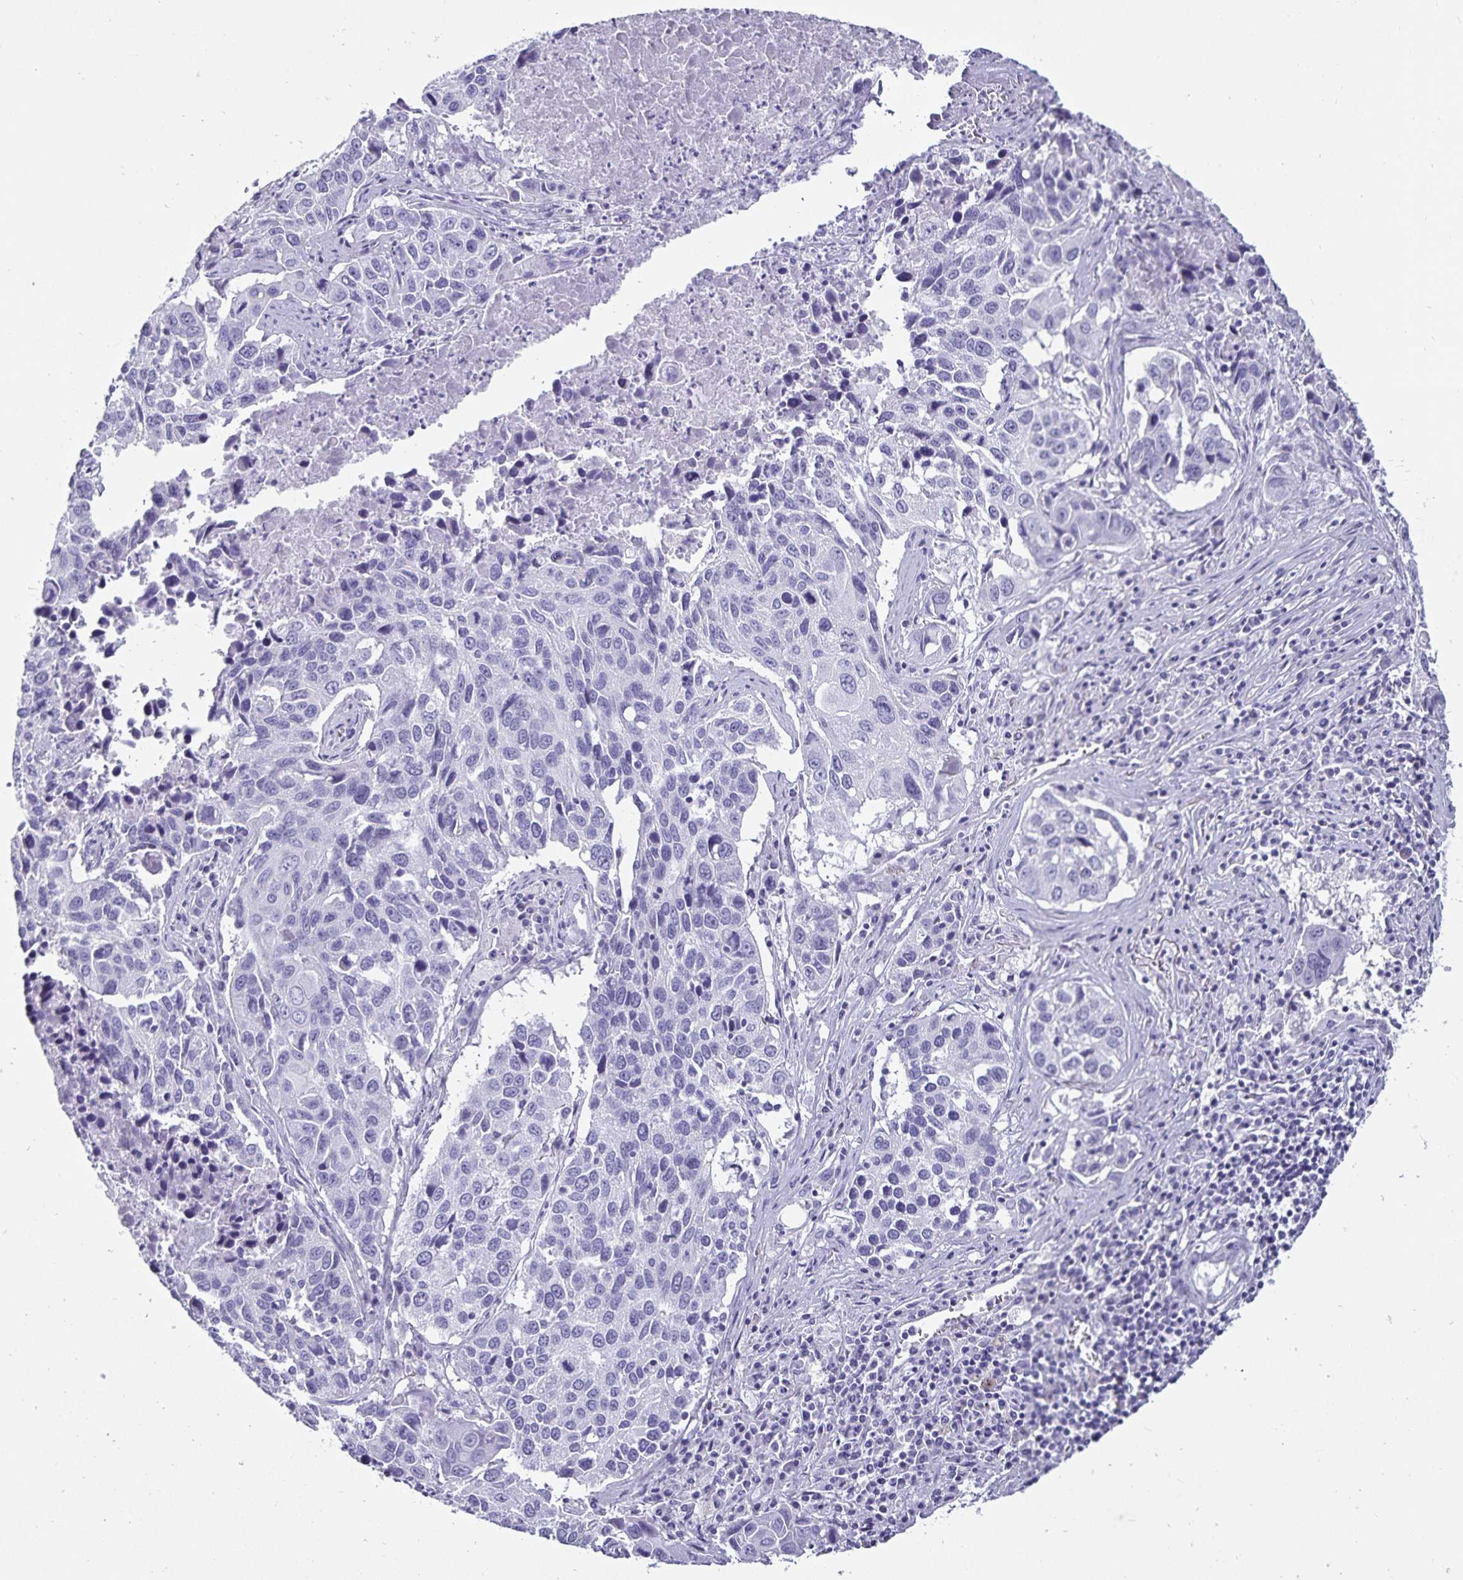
{"staining": {"intensity": "negative", "quantity": "none", "location": "none"}, "tissue": "lung cancer", "cell_type": "Tumor cells", "image_type": "cancer", "snomed": [{"axis": "morphology", "description": "Squamous cell carcinoma, NOS"}, {"axis": "topography", "description": "Lung"}], "caption": "Tumor cells show no significant protein expression in lung cancer (squamous cell carcinoma).", "gene": "DEFA6", "patient": {"sex": "female", "age": 61}}